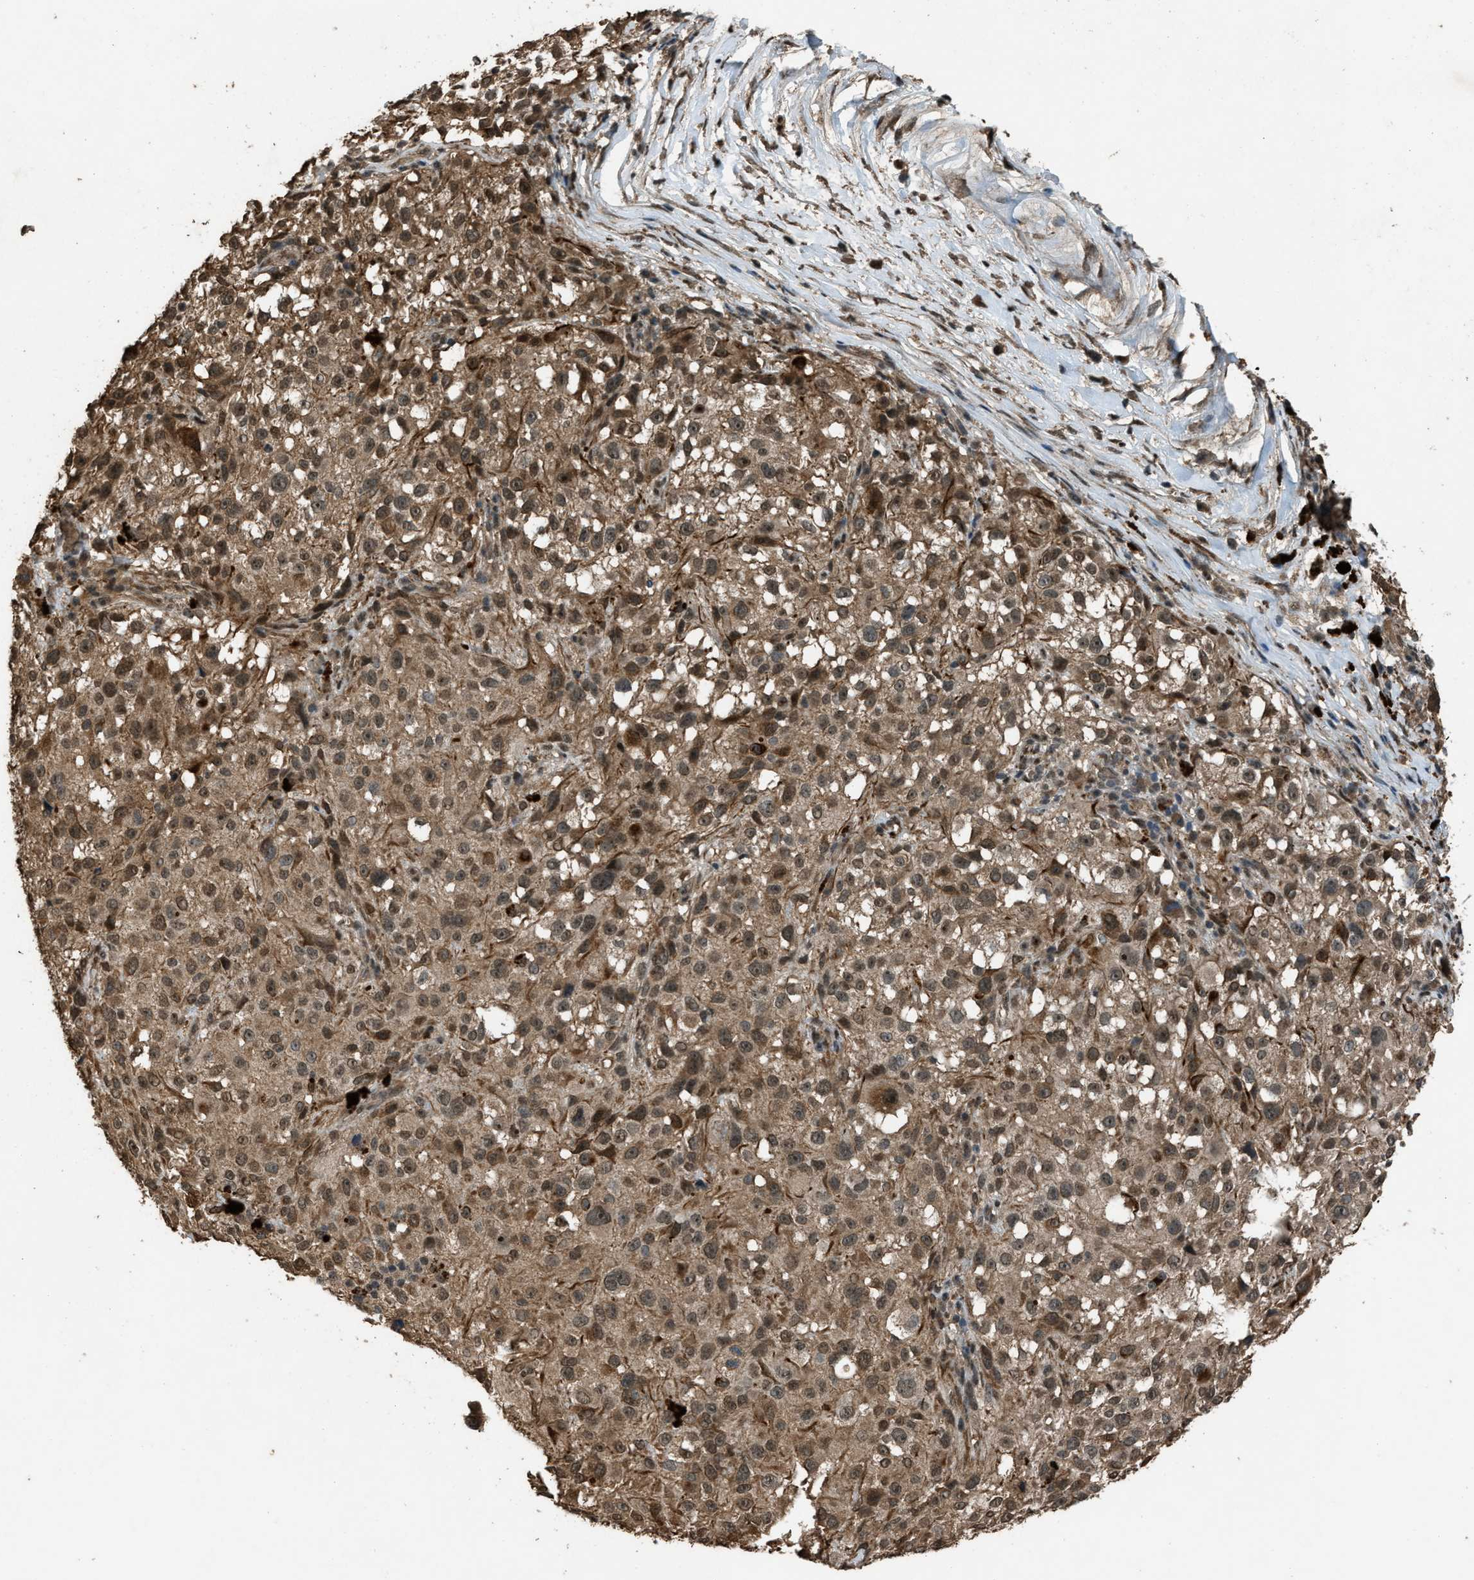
{"staining": {"intensity": "moderate", "quantity": ">75%", "location": "cytoplasmic/membranous,nuclear"}, "tissue": "melanoma", "cell_type": "Tumor cells", "image_type": "cancer", "snomed": [{"axis": "morphology", "description": "Necrosis, NOS"}, {"axis": "morphology", "description": "Malignant melanoma, NOS"}, {"axis": "topography", "description": "Skin"}], "caption": "Protein staining demonstrates moderate cytoplasmic/membranous and nuclear staining in about >75% of tumor cells in malignant melanoma.", "gene": "SERTAD2", "patient": {"sex": "female", "age": 87}}